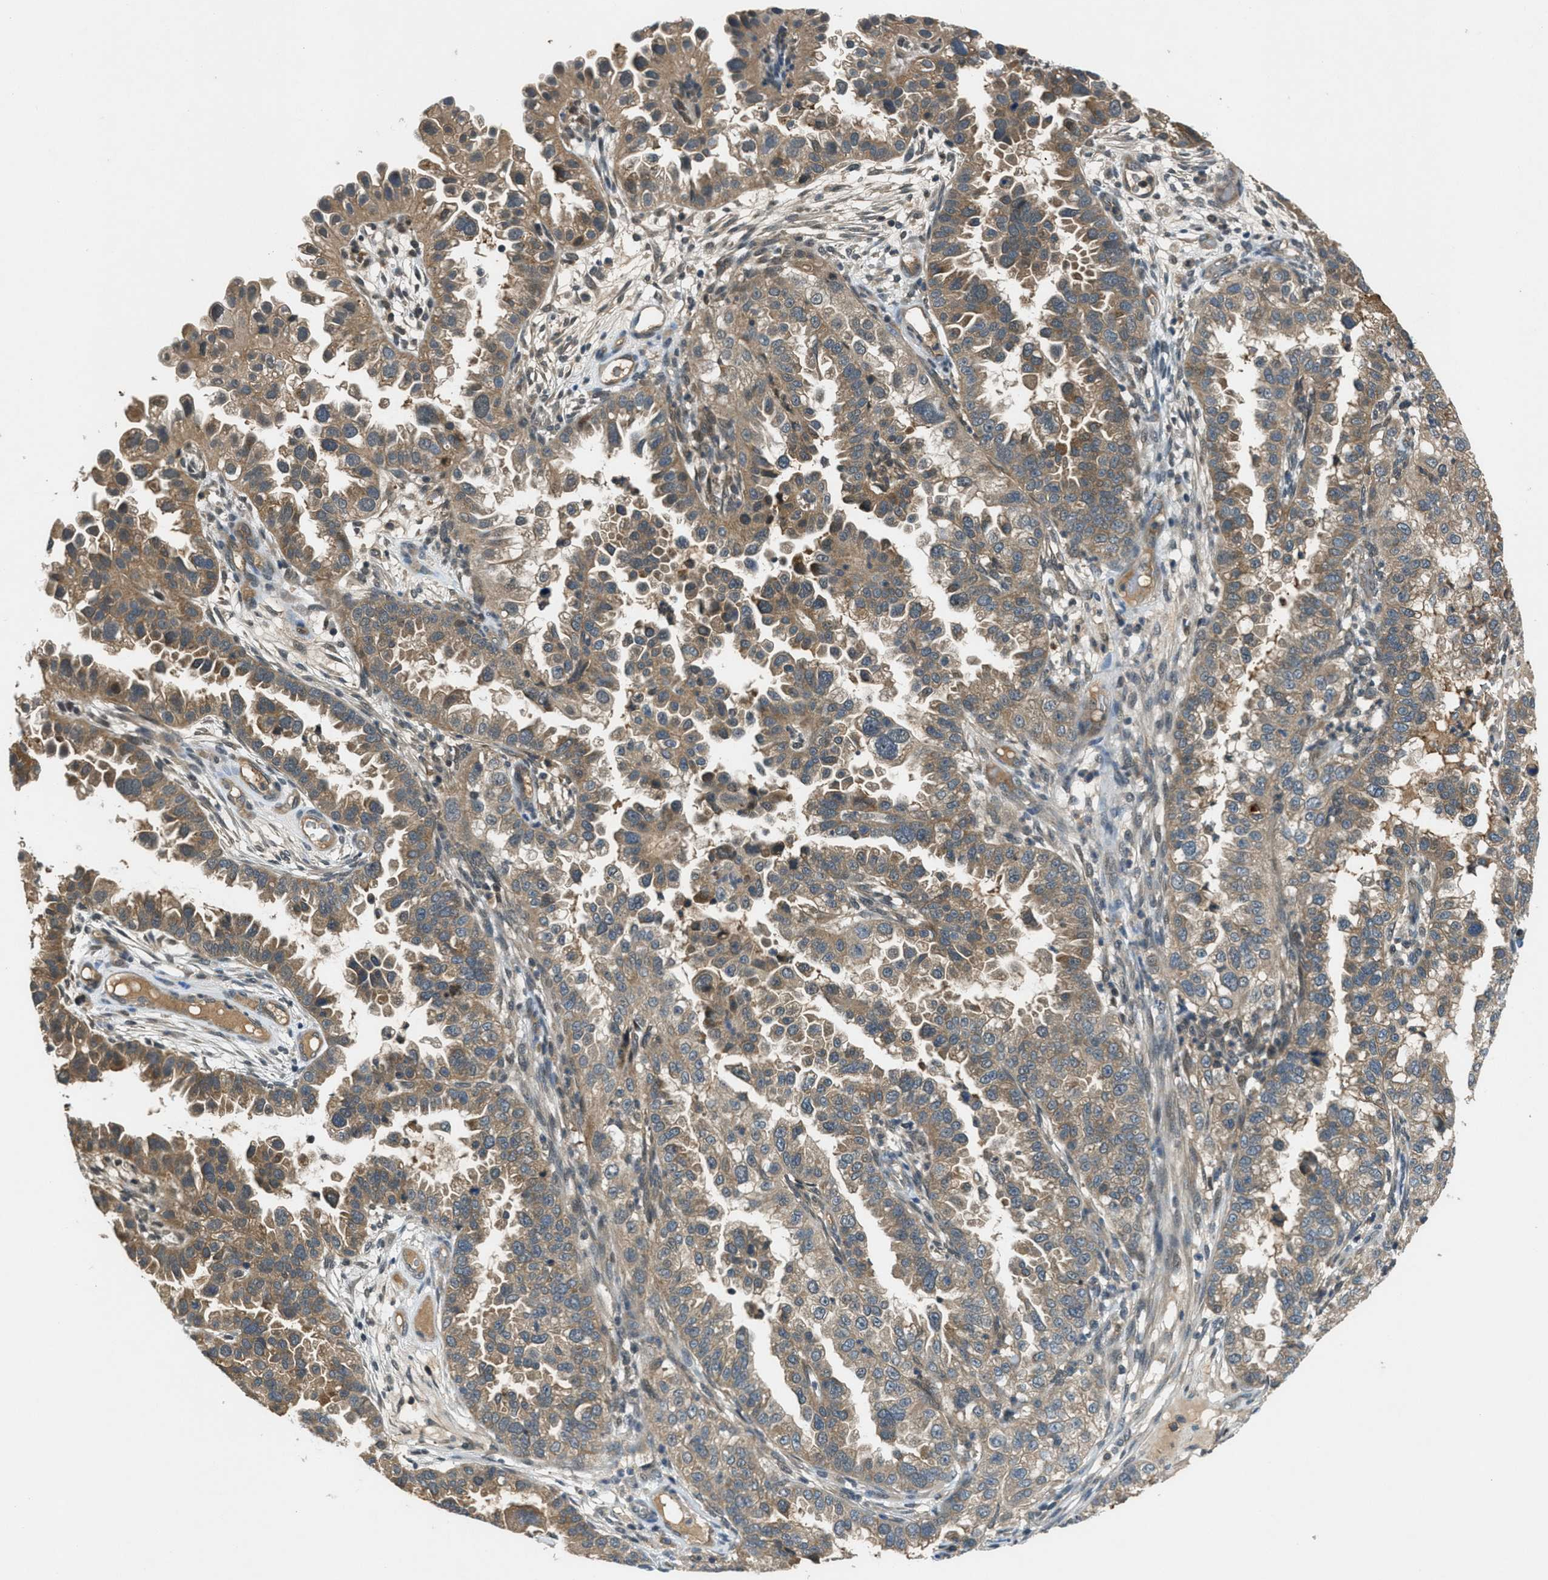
{"staining": {"intensity": "moderate", "quantity": ">75%", "location": "cytoplasmic/membranous"}, "tissue": "endometrial cancer", "cell_type": "Tumor cells", "image_type": "cancer", "snomed": [{"axis": "morphology", "description": "Adenocarcinoma, NOS"}, {"axis": "topography", "description": "Endometrium"}], "caption": "The immunohistochemical stain labels moderate cytoplasmic/membranous staining in tumor cells of endometrial cancer tissue.", "gene": "DUSP6", "patient": {"sex": "female", "age": 85}}